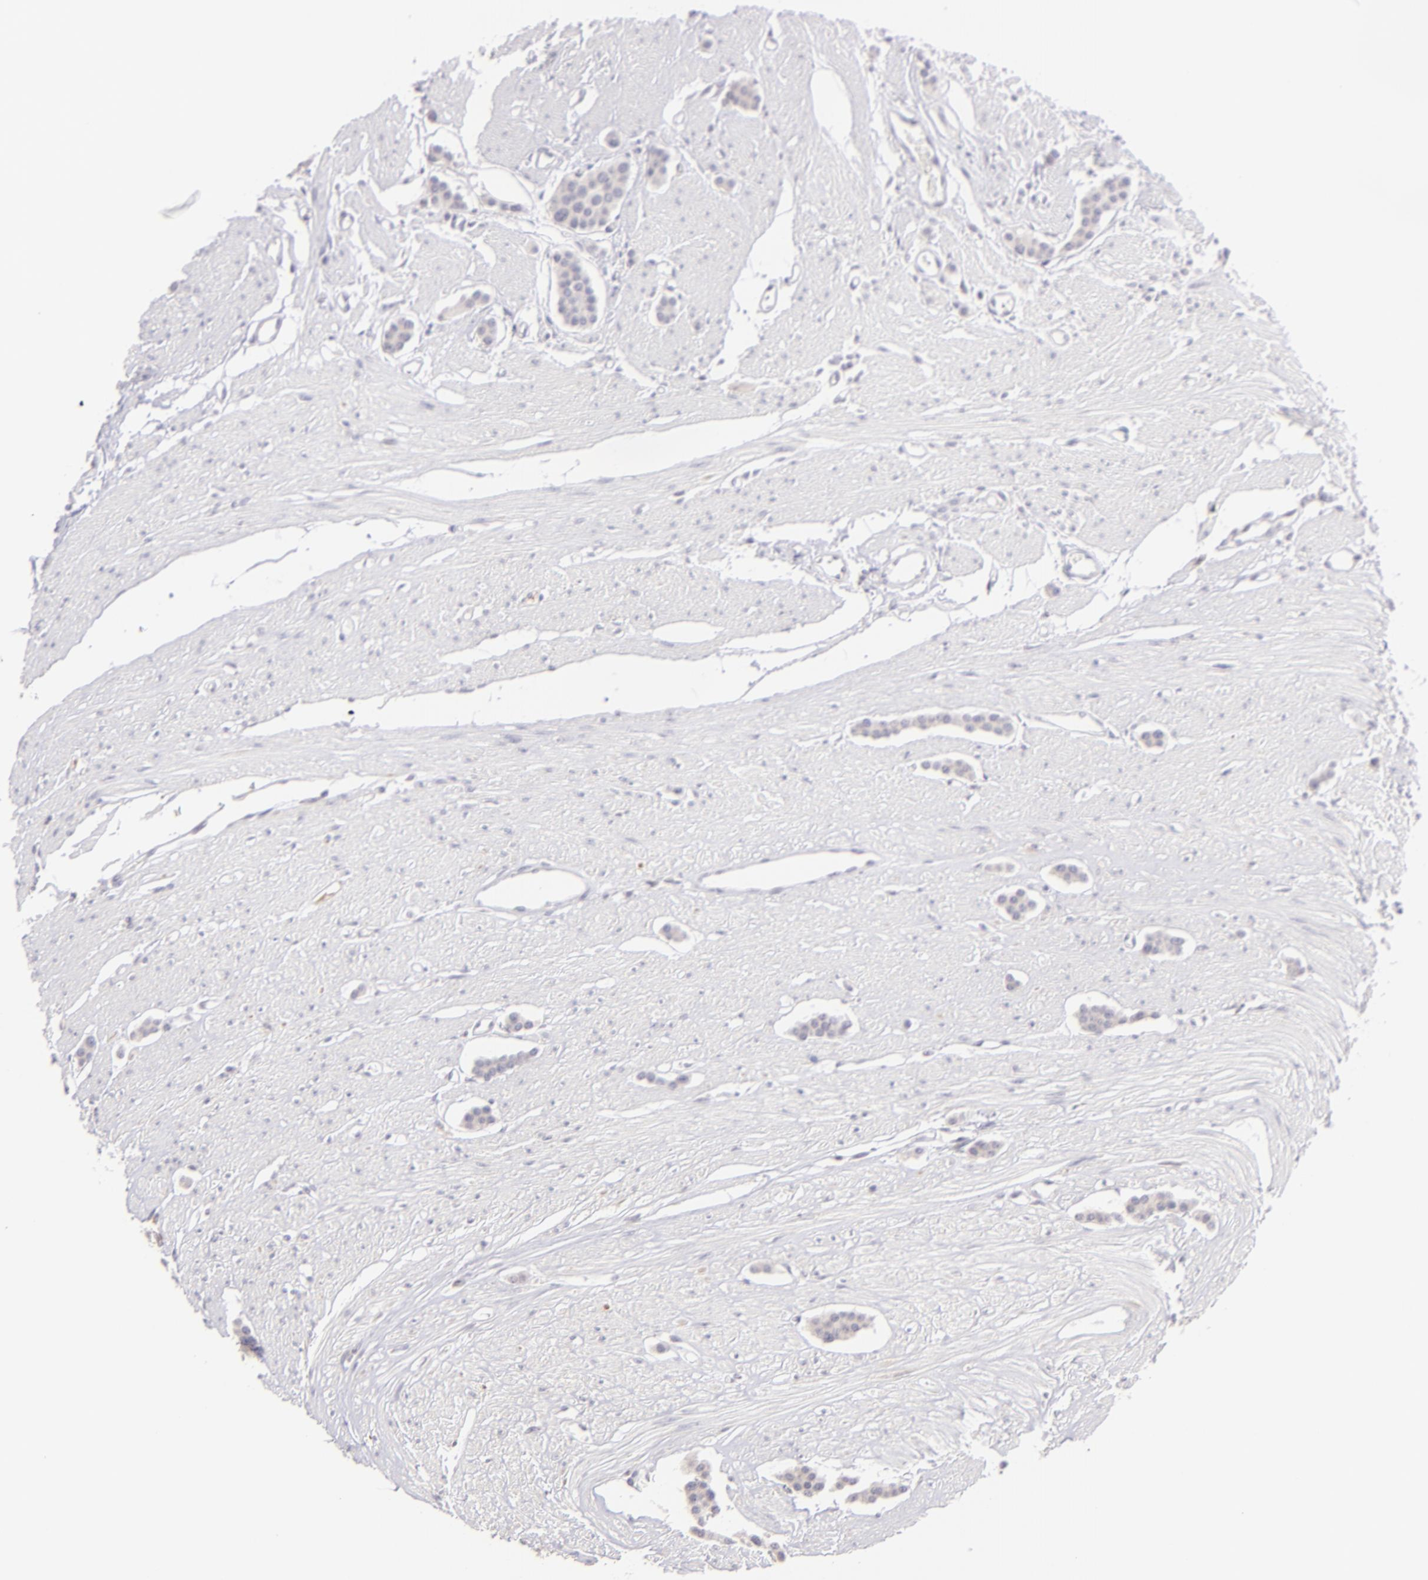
{"staining": {"intensity": "negative", "quantity": "none", "location": "none"}, "tissue": "carcinoid", "cell_type": "Tumor cells", "image_type": "cancer", "snomed": [{"axis": "morphology", "description": "Carcinoid, malignant, NOS"}, {"axis": "topography", "description": "Small intestine"}], "caption": "This photomicrograph is of carcinoid stained with immunohistochemistry (IHC) to label a protein in brown with the nuclei are counter-stained blue. There is no expression in tumor cells.", "gene": "MAGEA1", "patient": {"sex": "male", "age": 60}}